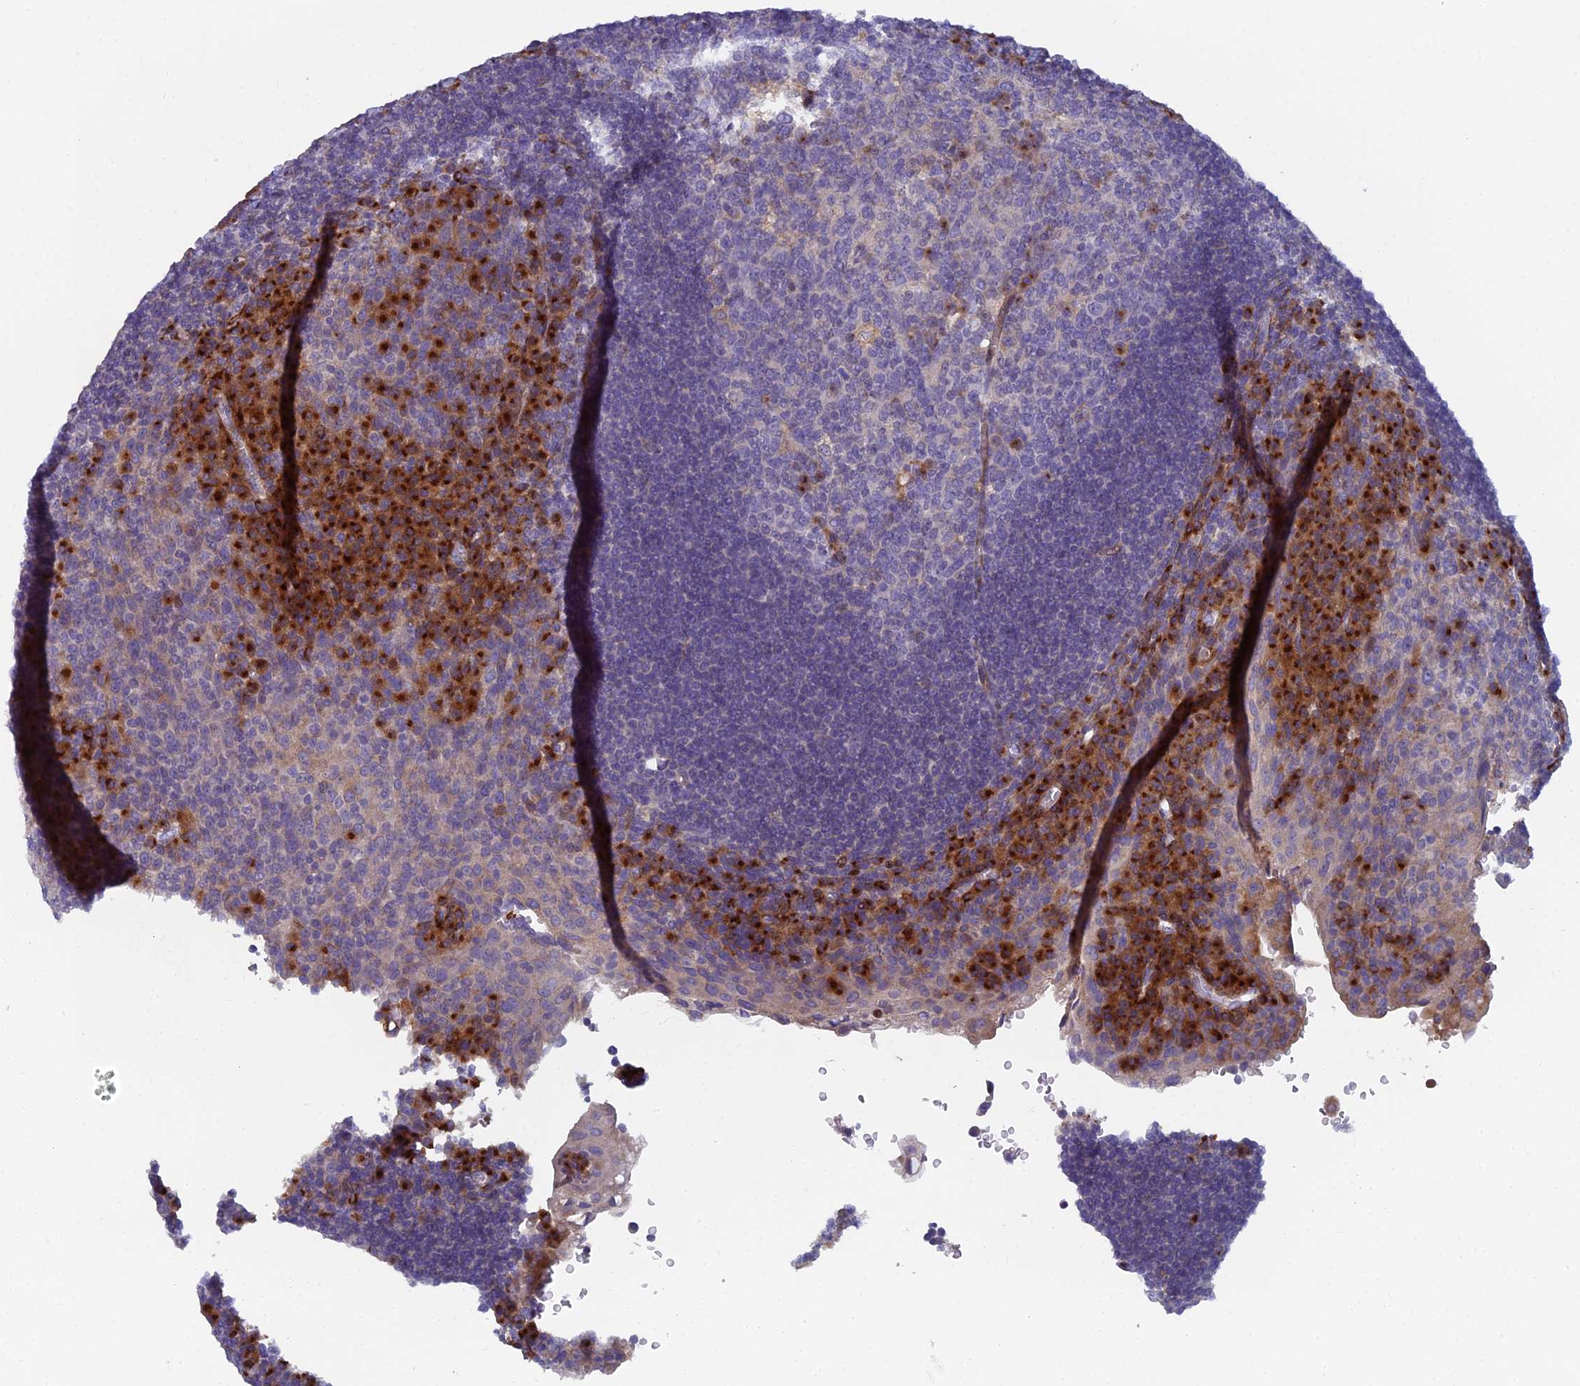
{"staining": {"intensity": "moderate", "quantity": "<25%", "location": "cytoplasmic/membranous"}, "tissue": "tonsil", "cell_type": "Germinal center cells", "image_type": "normal", "snomed": [{"axis": "morphology", "description": "Normal tissue, NOS"}, {"axis": "topography", "description": "Tonsil"}], "caption": "Immunohistochemical staining of unremarkable tonsil demonstrates moderate cytoplasmic/membranous protein expression in approximately <25% of germinal center cells.", "gene": "B9D2", "patient": {"sex": "male", "age": 17}}